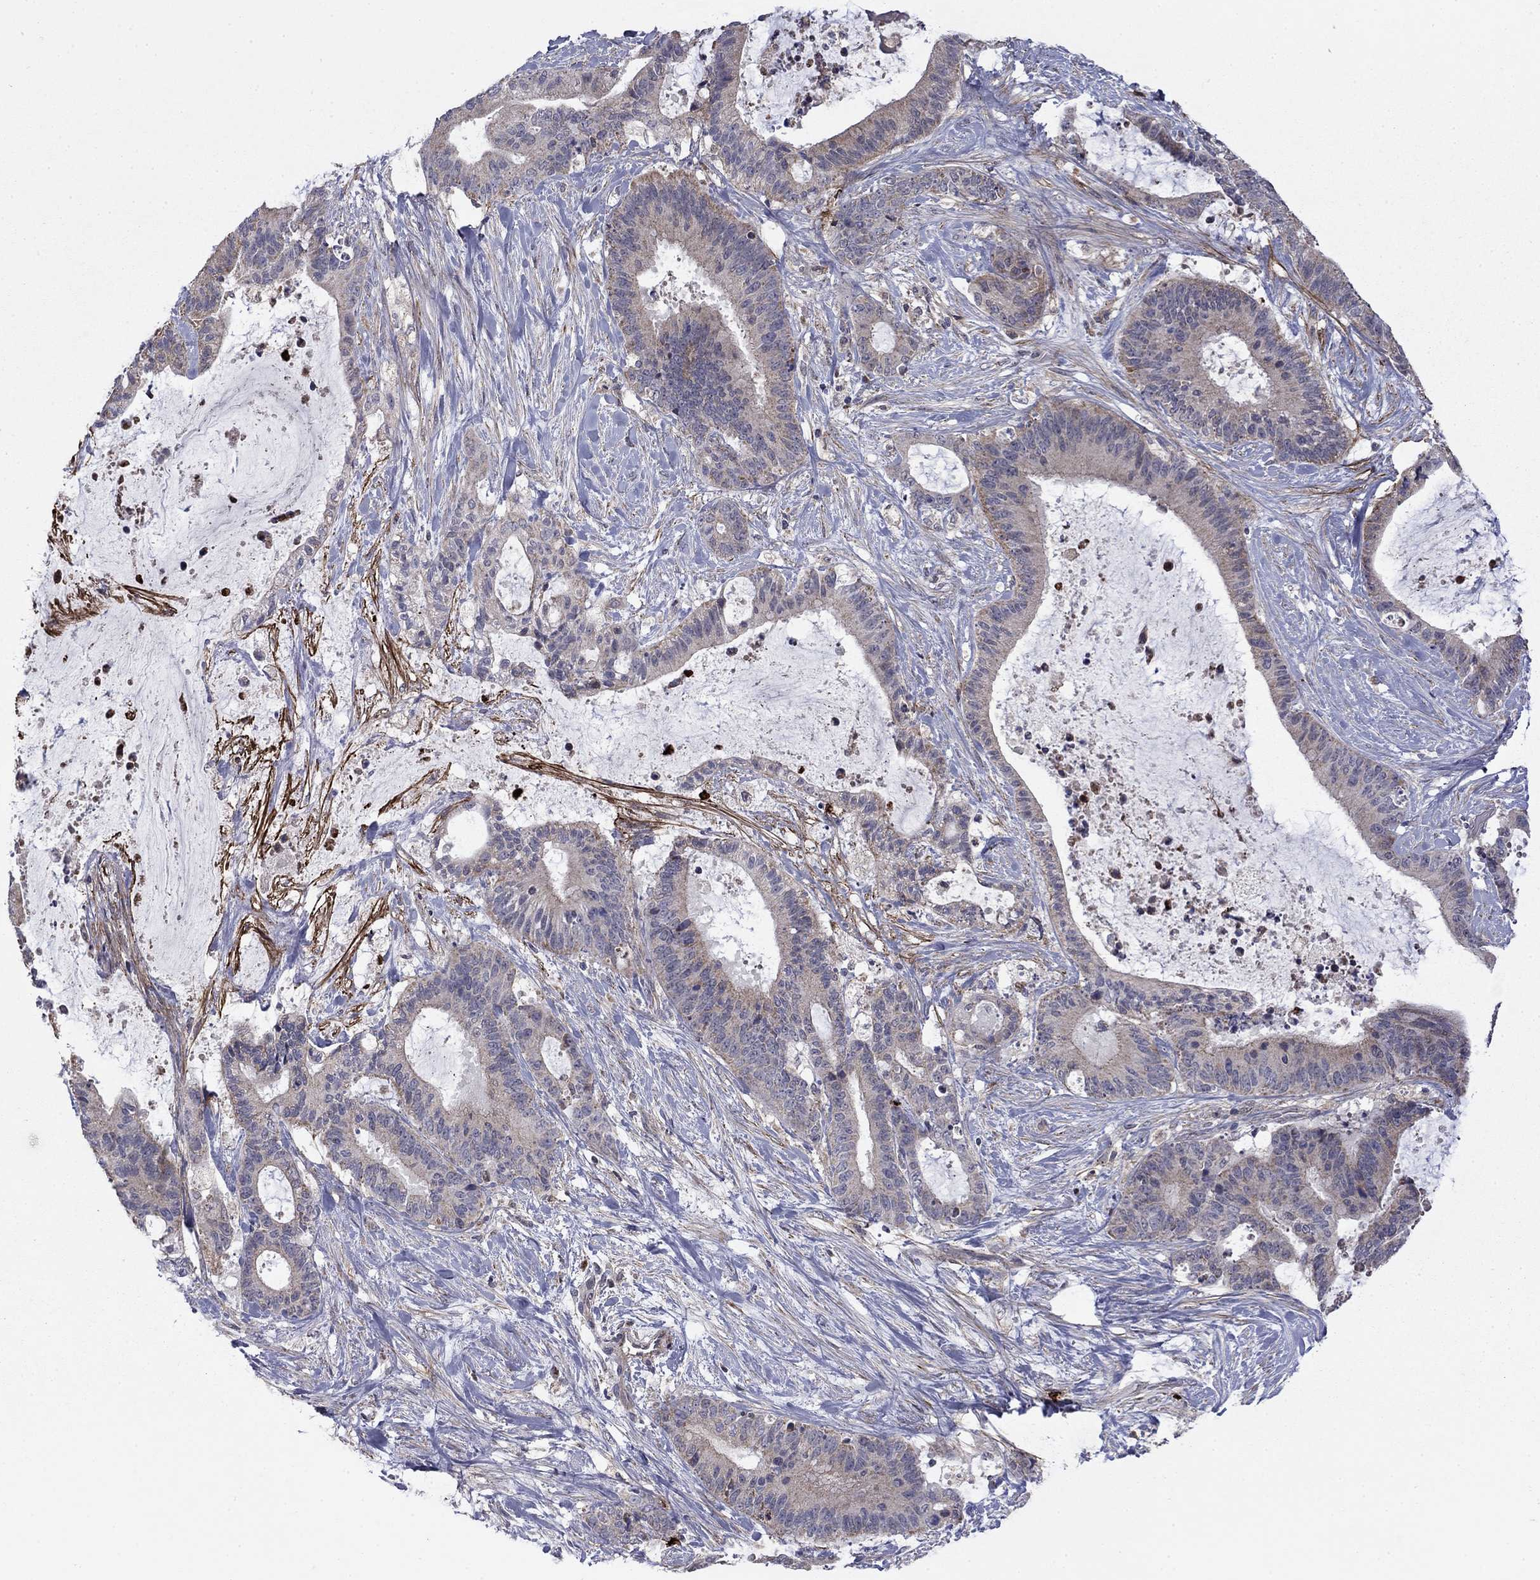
{"staining": {"intensity": "negative", "quantity": "none", "location": "none"}, "tissue": "liver cancer", "cell_type": "Tumor cells", "image_type": "cancer", "snomed": [{"axis": "morphology", "description": "Cholangiocarcinoma"}, {"axis": "topography", "description": "Liver"}], "caption": "High power microscopy micrograph of an immunohistochemistry micrograph of cholangiocarcinoma (liver), revealing no significant staining in tumor cells. (DAB (3,3'-diaminobenzidine) immunohistochemistry (IHC) with hematoxylin counter stain).", "gene": "DOP1B", "patient": {"sex": "female", "age": 73}}